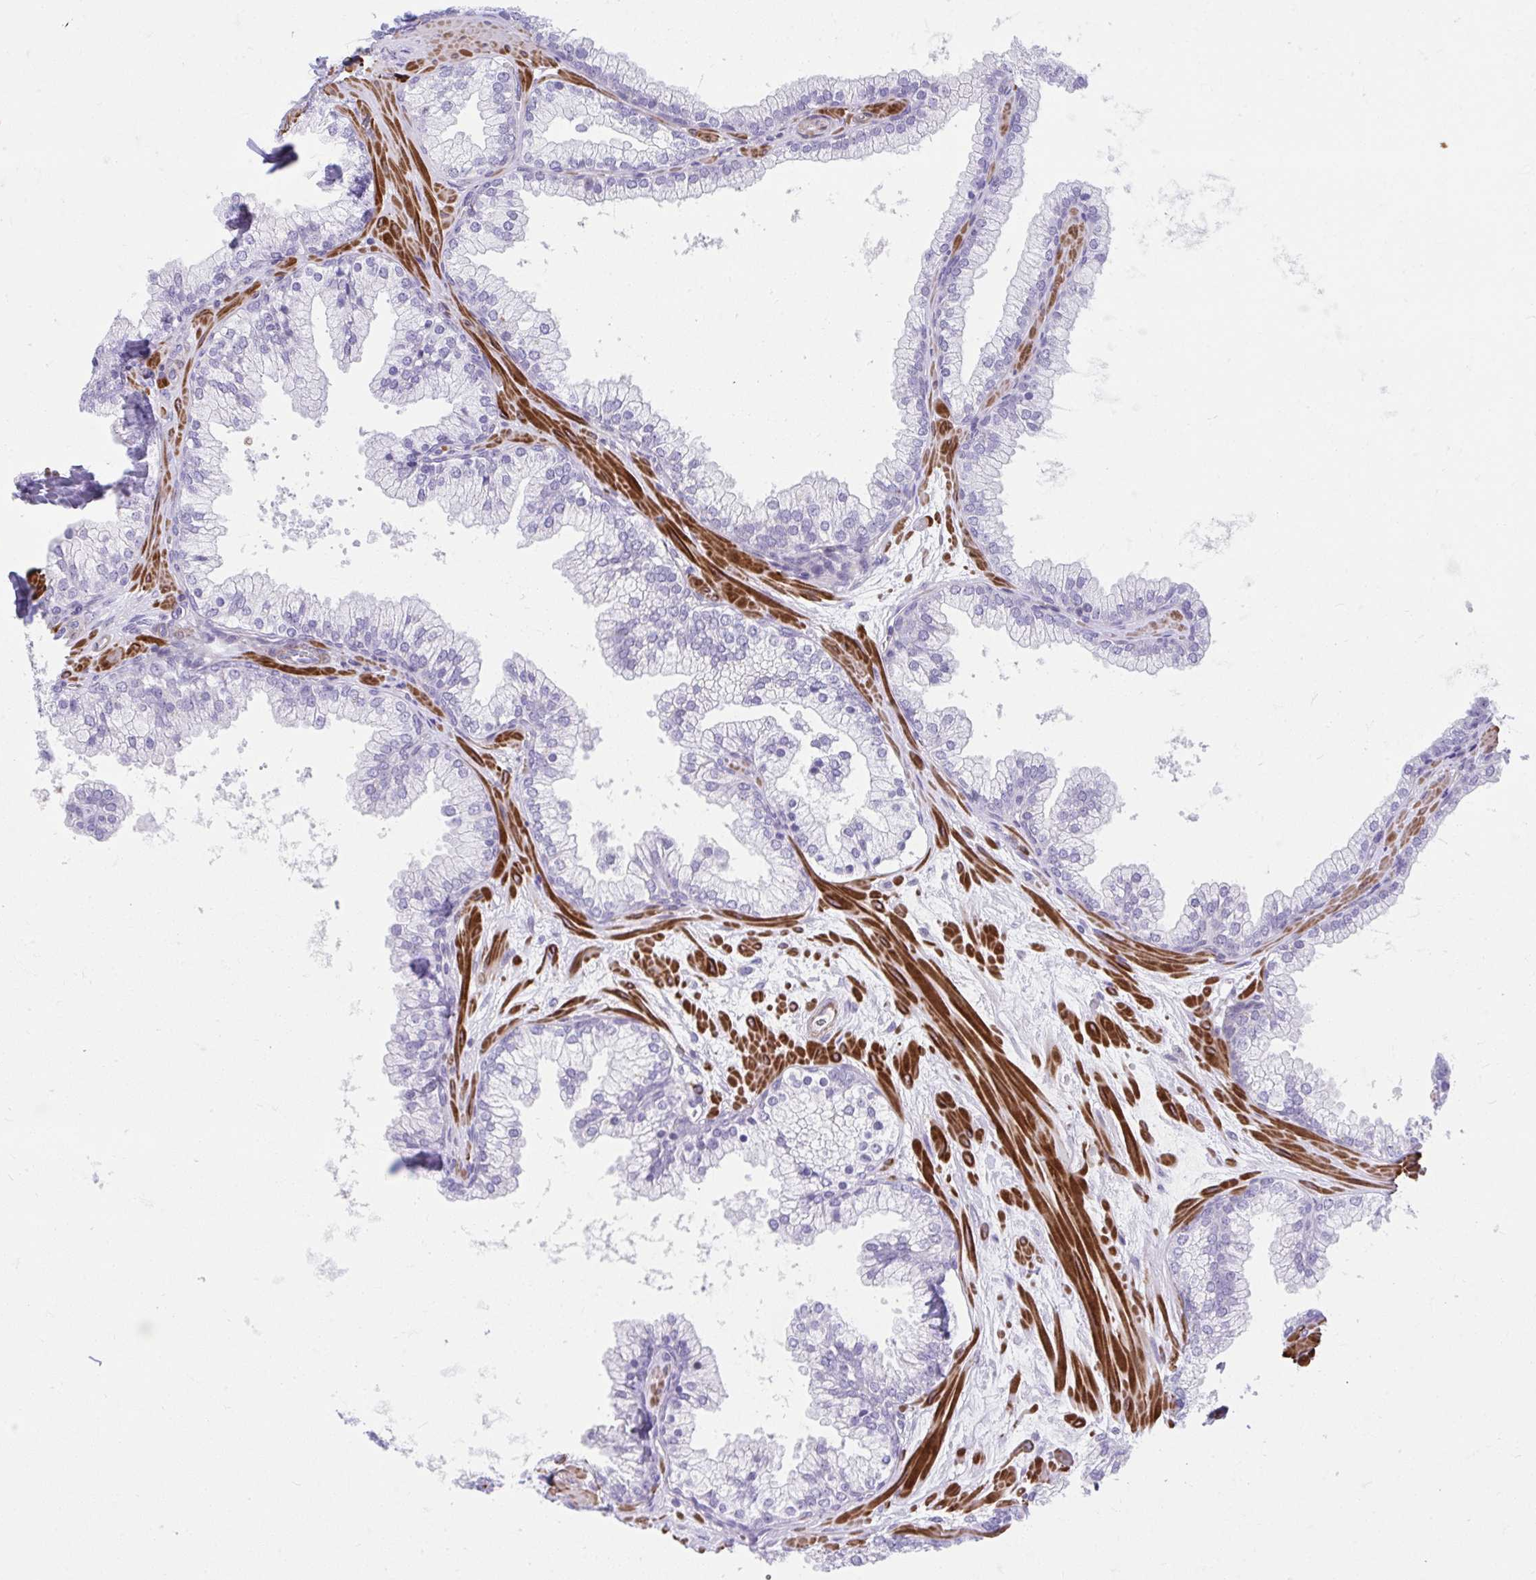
{"staining": {"intensity": "negative", "quantity": "none", "location": "none"}, "tissue": "prostate", "cell_type": "Glandular cells", "image_type": "normal", "snomed": [{"axis": "morphology", "description": "Normal tissue, NOS"}, {"axis": "topography", "description": "Prostate"}, {"axis": "topography", "description": "Peripheral nerve tissue"}], "caption": "This image is of normal prostate stained with immunohistochemistry to label a protein in brown with the nuclei are counter-stained blue. There is no expression in glandular cells. (DAB immunohistochemistry with hematoxylin counter stain).", "gene": "CSTB", "patient": {"sex": "male", "age": 61}}